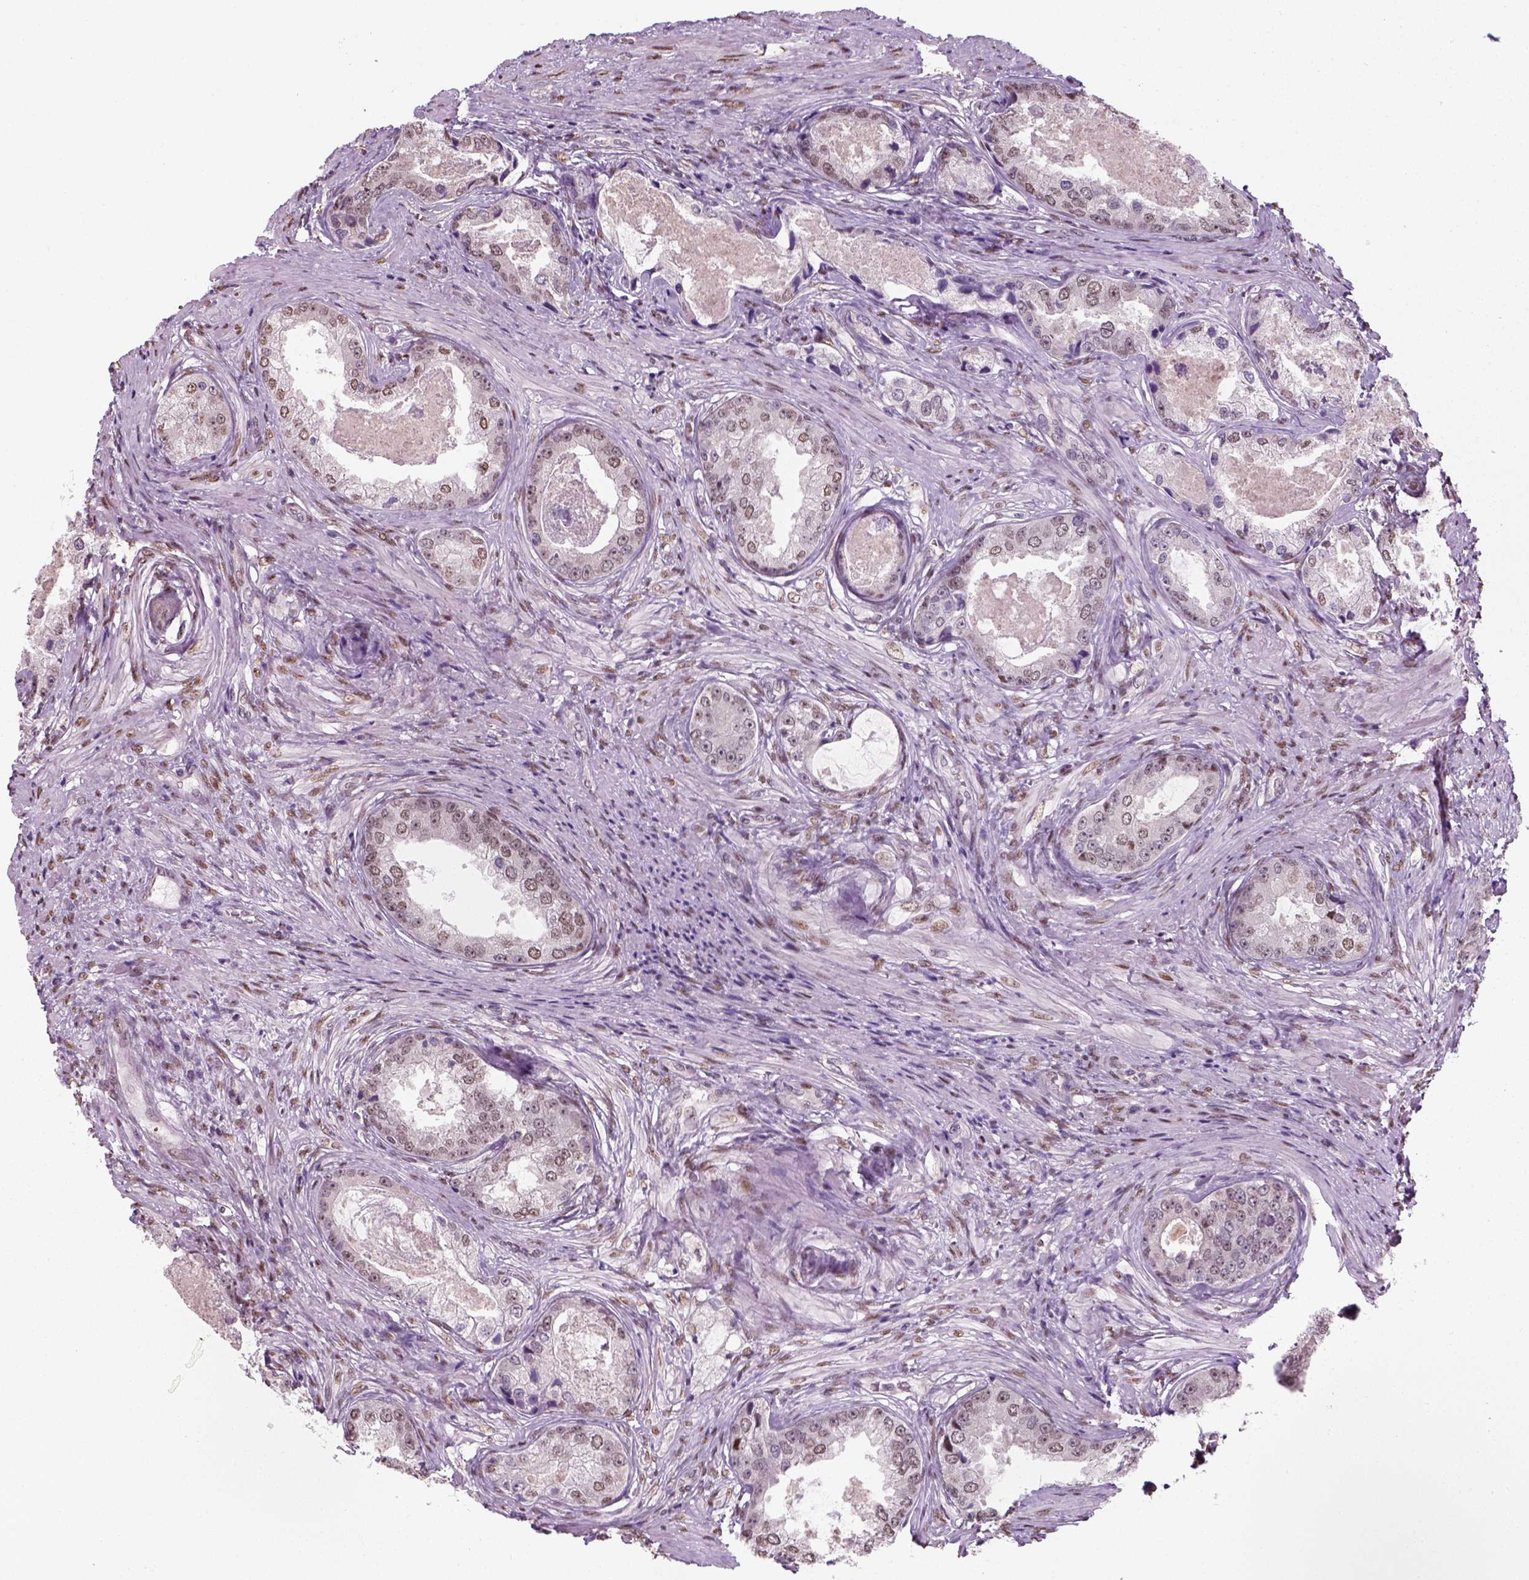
{"staining": {"intensity": "moderate", "quantity": "<25%", "location": "nuclear"}, "tissue": "prostate cancer", "cell_type": "Tumor cells", "image_type": "cancer", "snomed": [{"axis": "morphology", "description": "Adenocarcinoma, Low grade"}, {"axis": "topography", "description": "Prostate"}], "caption": "Low-grade adenocarcinoma (prostate) was stained to show a protein in brown. There is low levels of moderate nuclear staining in about <25% of tumor cells.", "gene": "C1orf112", "patient": {"sex": "male", "age": 68}}